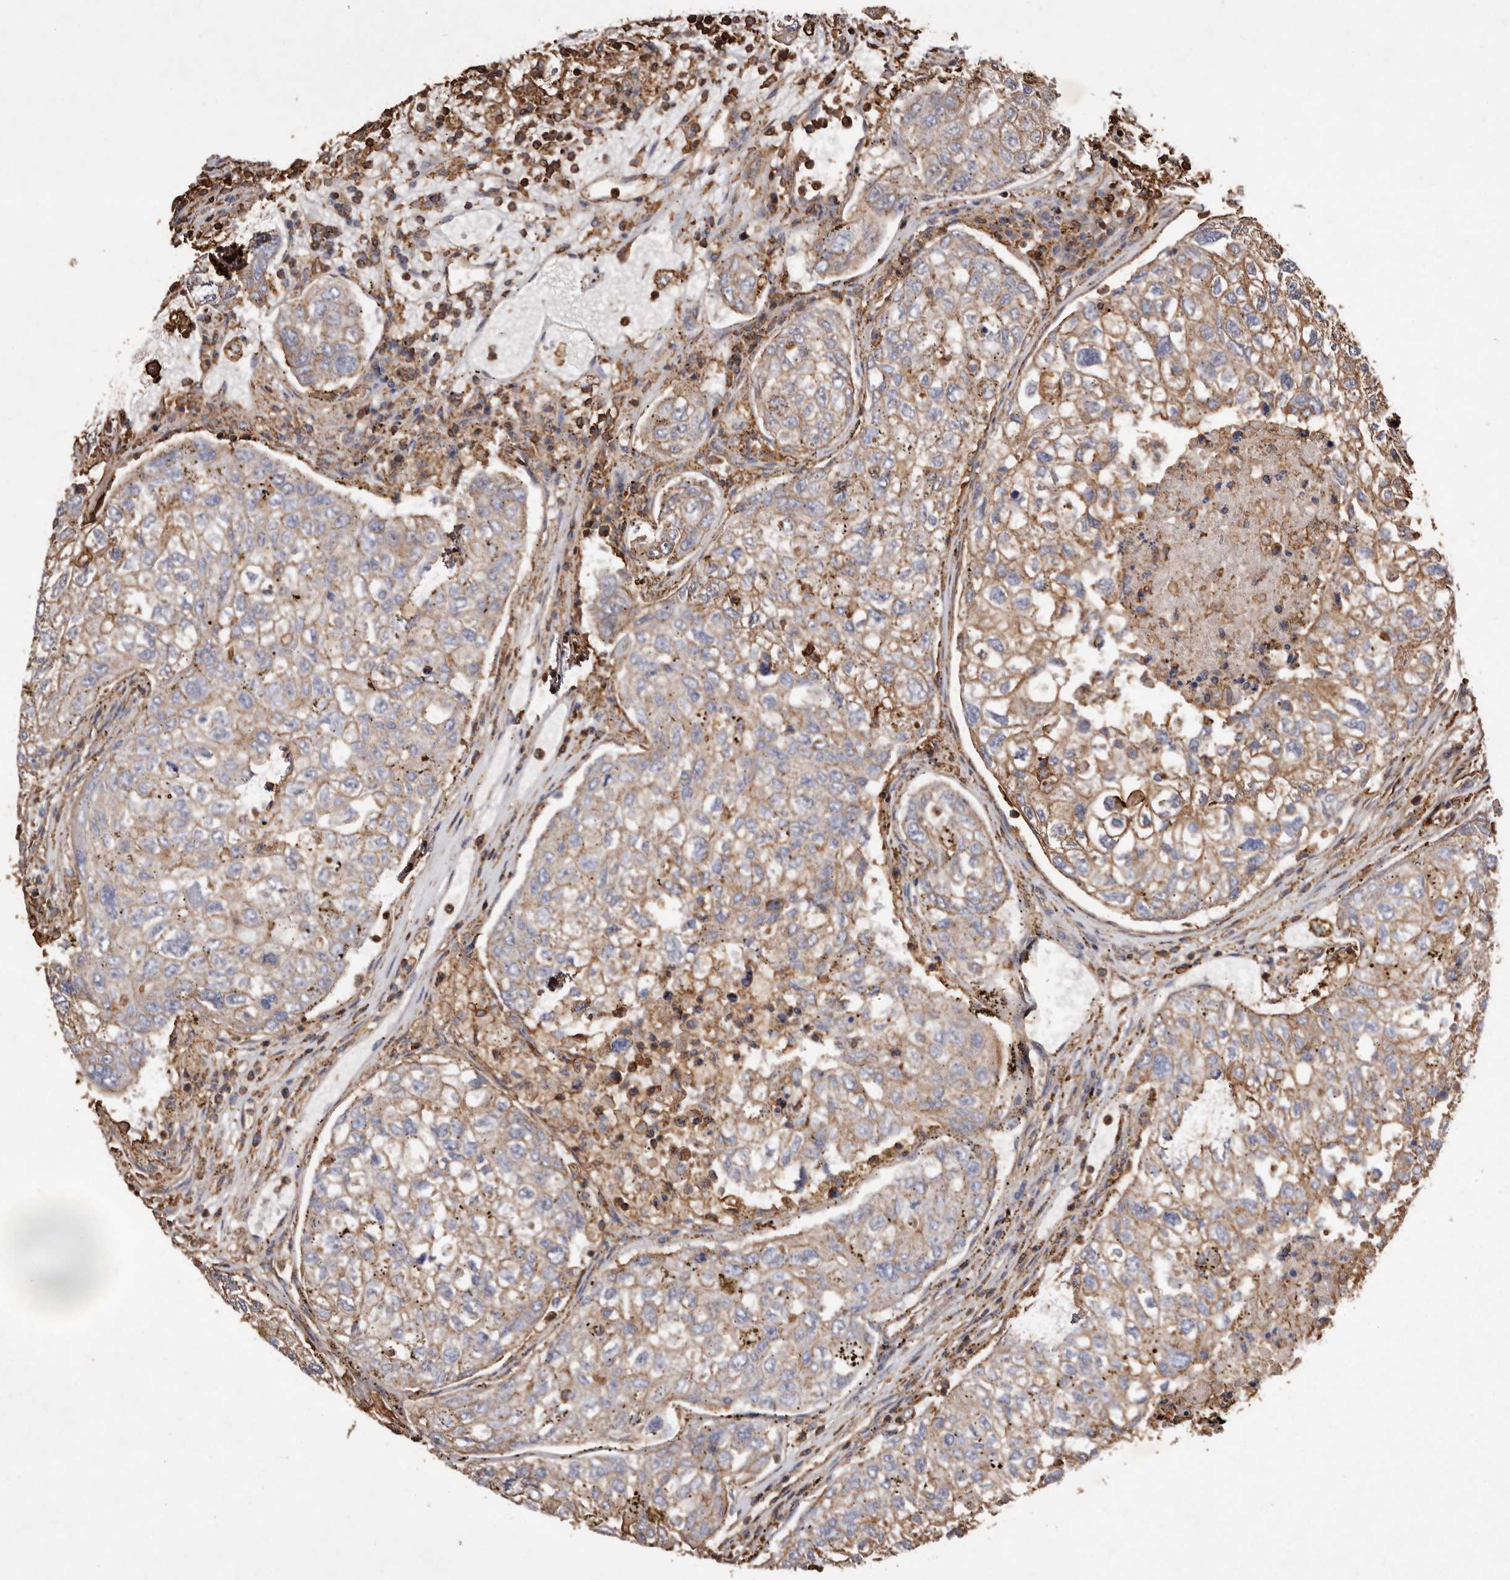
{"staining": {"intensity": "moderate", "quantity": ">75%", "location": "cytoplasmic/membranous"}, "tissue": "urothelial cancer", "cell_type": "Tumor cells", "image_type": "cancer", "snomed": [{"axis": "morphology", "description": "Urothelial carcinoma, High grade"}, {"axis": "topography", "description": "Lymph node"}, {"axis": "topography", "description": "Urinary bladder"}], "caption": "Immunohistochemical staining of human high-grade urothelial carcinoma reveals medium levels of moderate cytoplasmic/membranous protein positivity in about >75% of tumor cells. (DAB (3,3'-diaminobenzidine) IHC with brightfield microscopy, high magnification).", "gene": "COQ8B", "patient": {"sex": "male", "age": 51}}